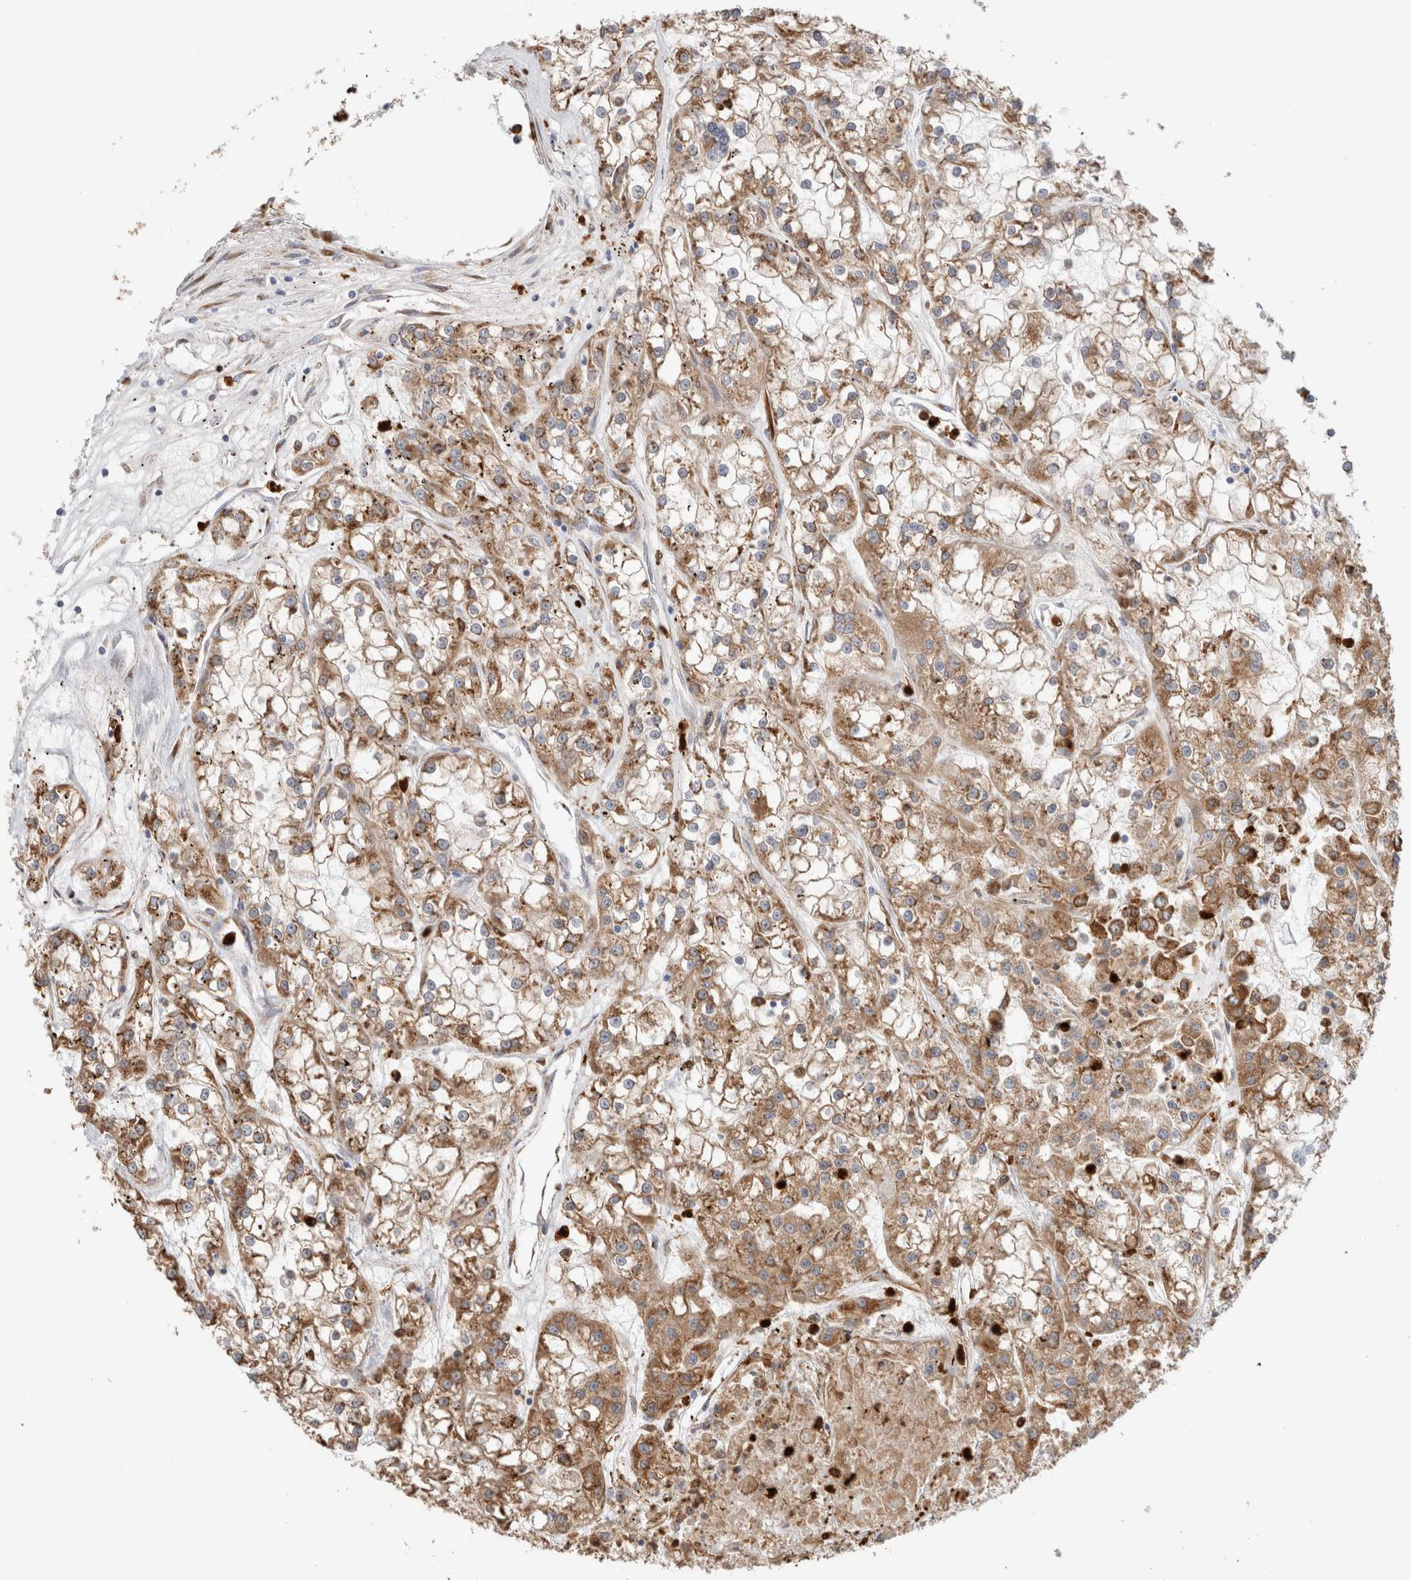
{"staining": {"intensity": "strong", "quantity": ">75%", "location": "cytoplasmic/membranous"}, "tissue": "renal cancer", "cell_type": "Tumor cells", "image_type": "cancer", "snomed": [{"axis": "morphology", "description": "Adenocarcinoma, NOS"}, {"axis": "topography", "description": "Kidney"}], "caption": "Protein staining shows strong cytoplasmic/membranous staining in approximately >75% of tumor cells in renal adenocarcinoma. The protein of interest is shown in brown color, while the nuclei are stained blue.", "gene": "P4HA1", "patient": {"sex": "female", "age": 52}}